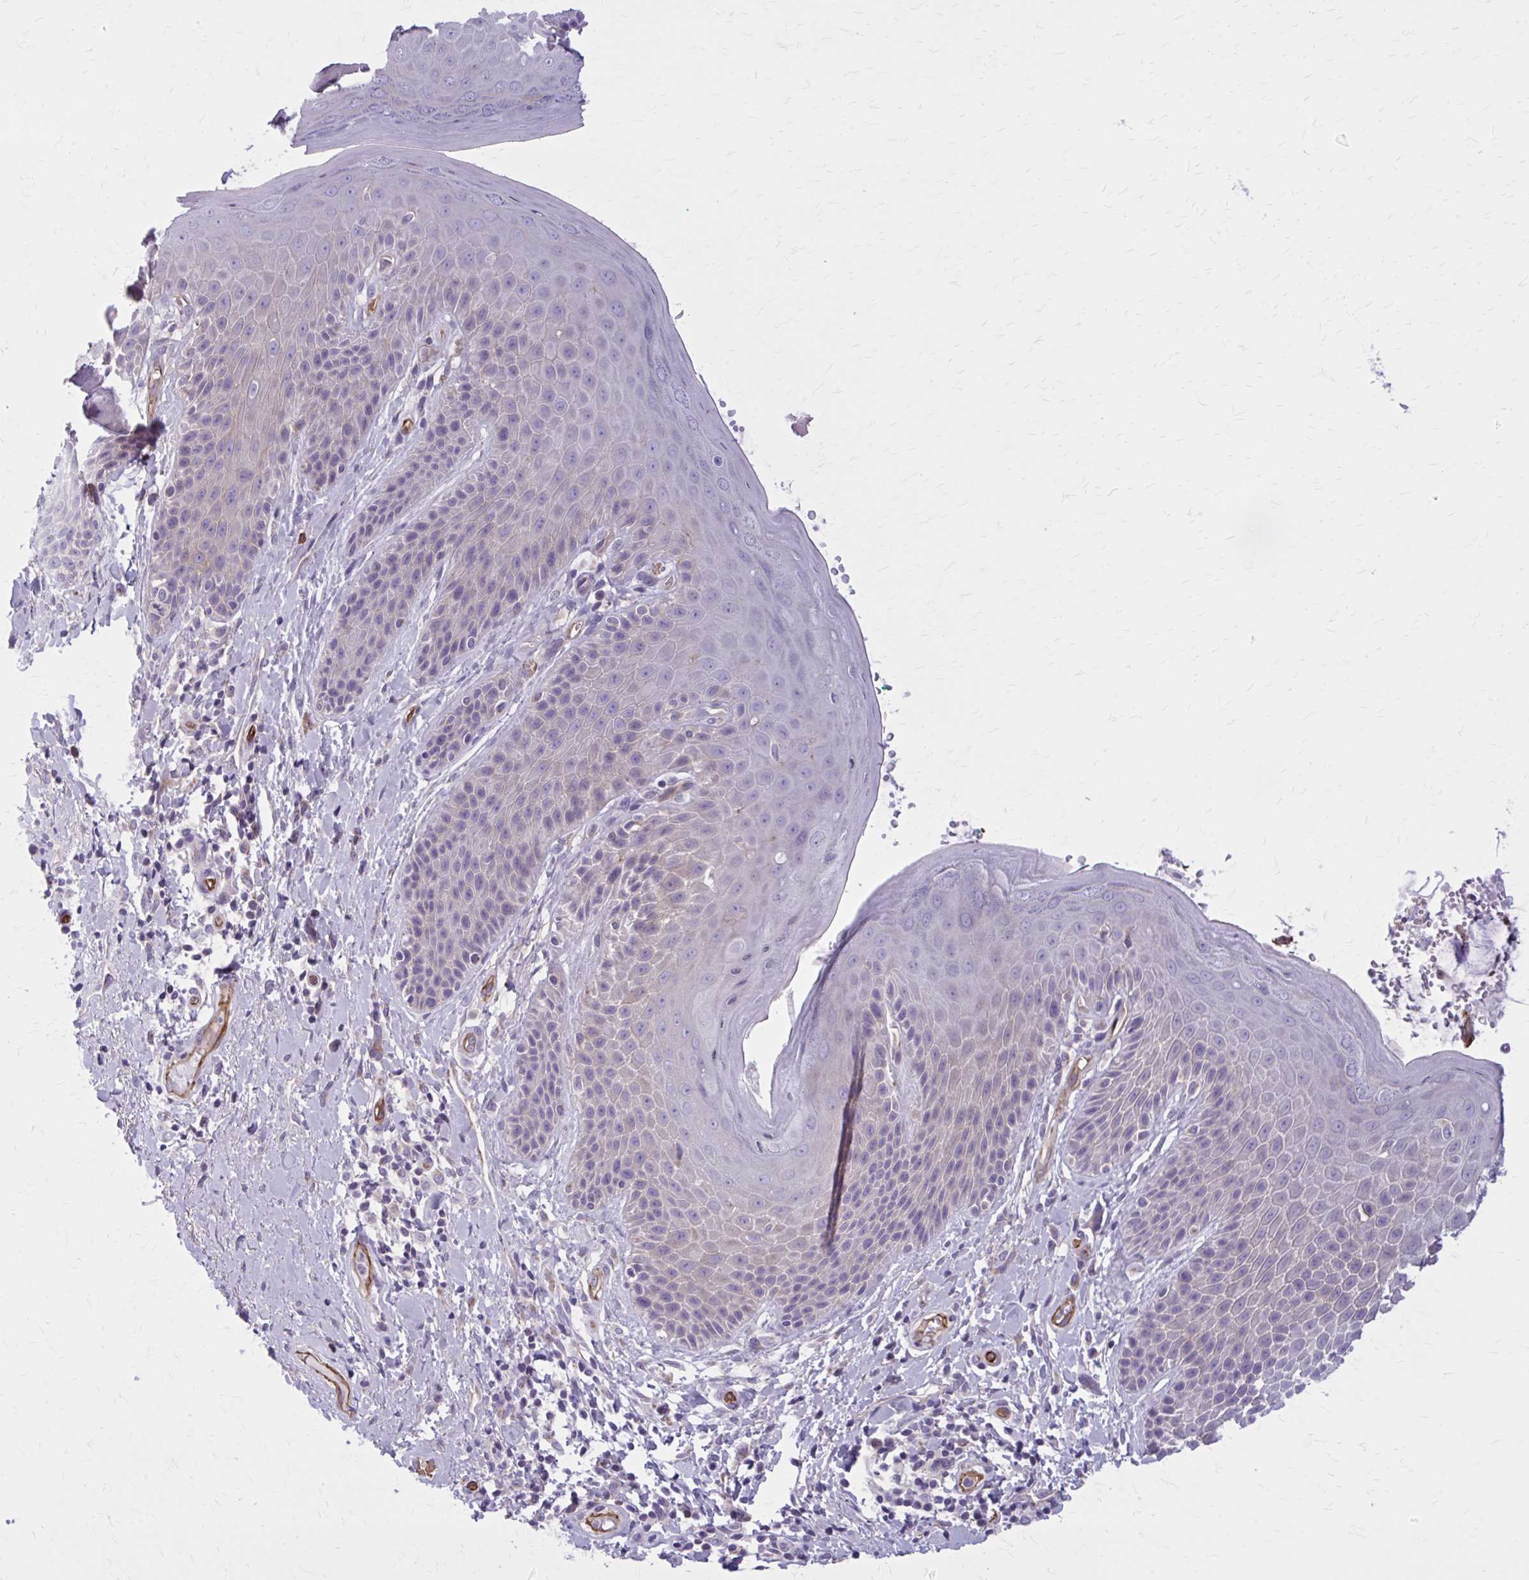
{"staining": {"intensity": "weak", "quantity": "<25%", "location": "cytoplasmic/membranous"}, "tissue": "skin", "cell_type": "Epidermal cells", "image_type": "normal", "snomed": [{"axis": "morphology", "description": "Normal tissue, NOS"}, {"axis": "topography", "description": "Anal"}, {"axis": "topography", "description": "Peripheral nerve tissue"}], "caption": "Epidermal cells are negative for protein expression in benign human skin. (DAB (3,3'-diaminobenzidine) immunohistochemistry (IHC) visualized using brightfield microscopy, high magnification).", "gene": "ZDHHC7", "patient": {"sex": "male", "age": 51}}